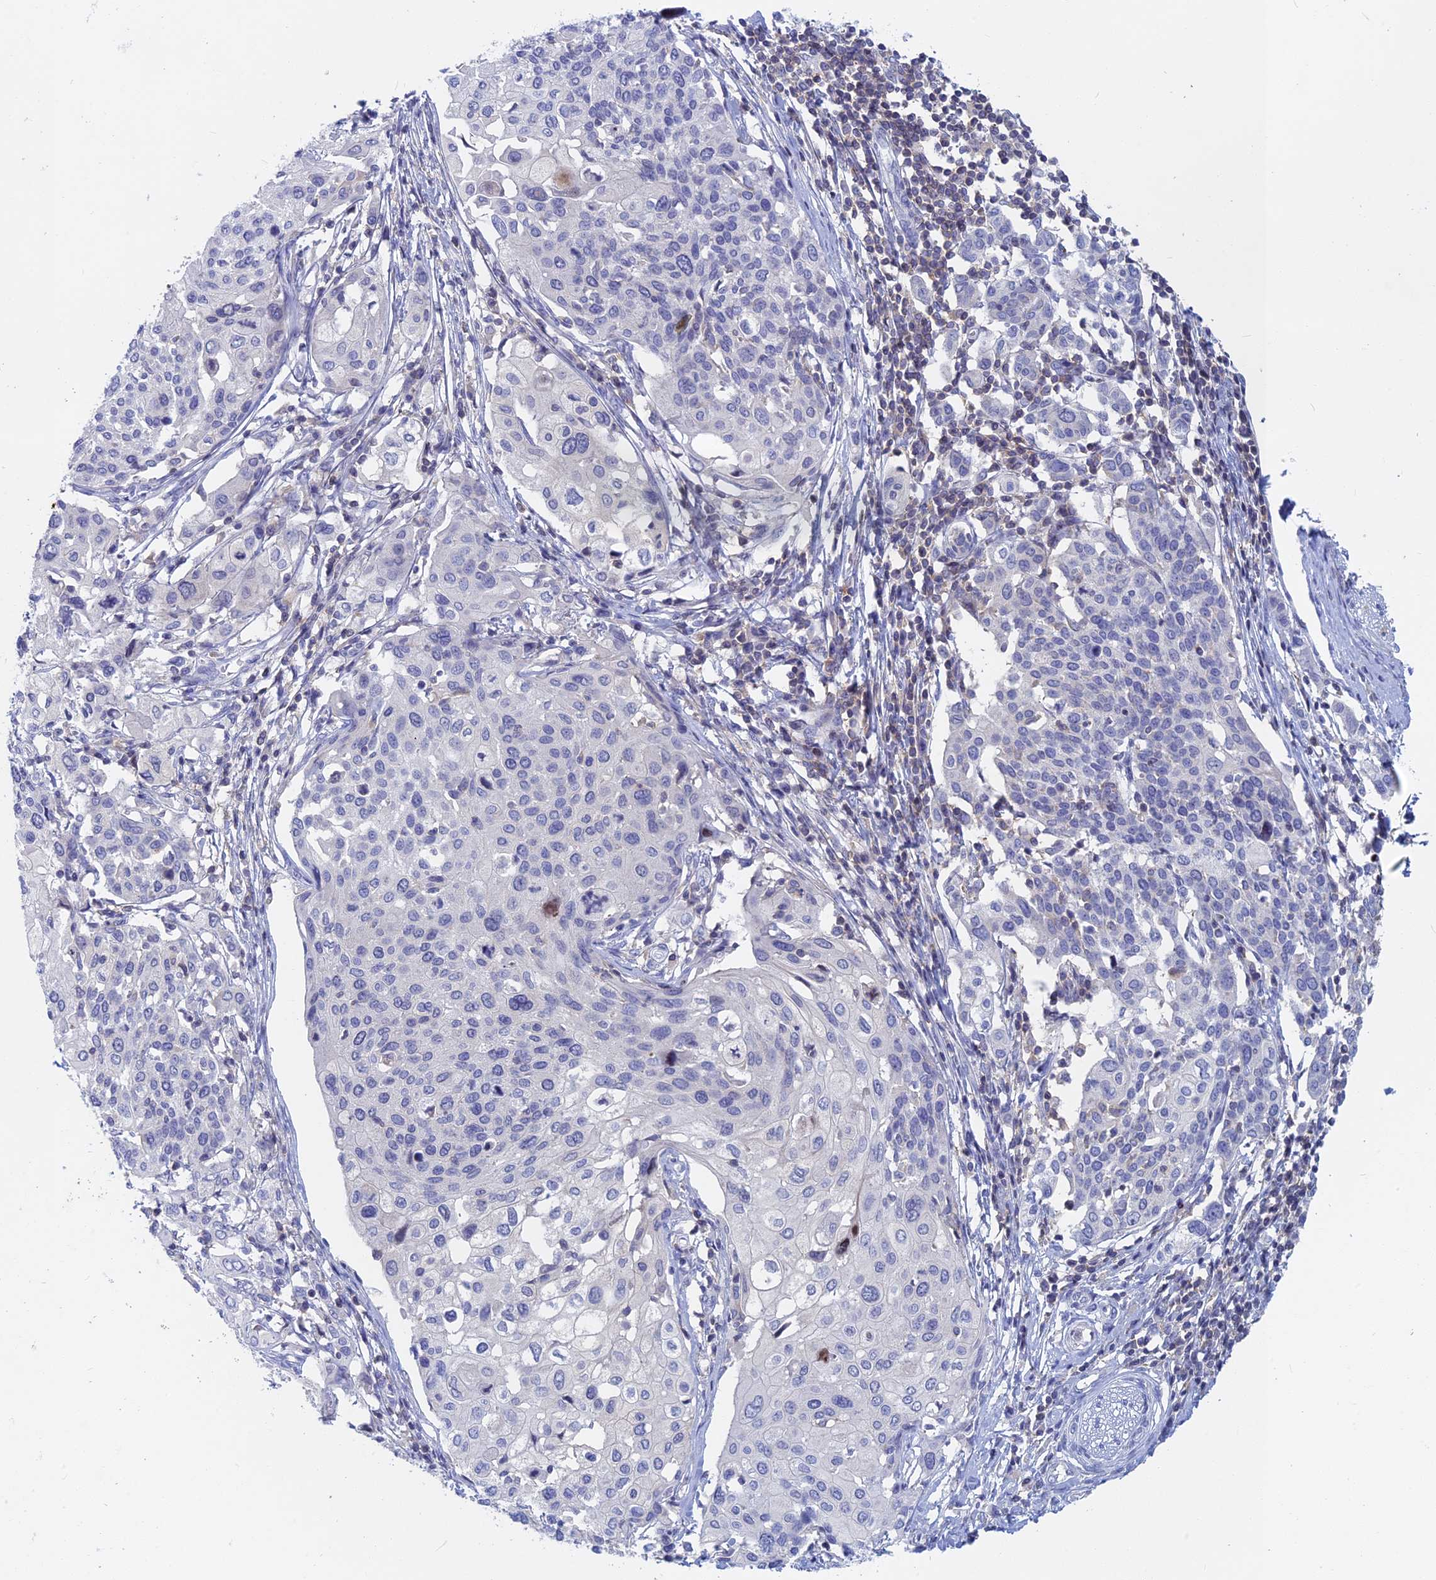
{"staining": {"intensity": "negative", "quantity": "none", "location": "none"}, "tissue": "cervical cancer", "cell_type": "Tumor cells", "image_type": "cancer", "snomed": [{"axis": "morphology", "description": "Squamous cell carcinoma, NOS"}, {"axis": "topography", "description": "Cervix"}], "caption": "DAB immunohistochemical staining of cervical cancer displays no significant staining in tumor cells. Nuclei are stained in blue.", "gene": "ACP7", "patient": {"sex": "female", "age": 44}}